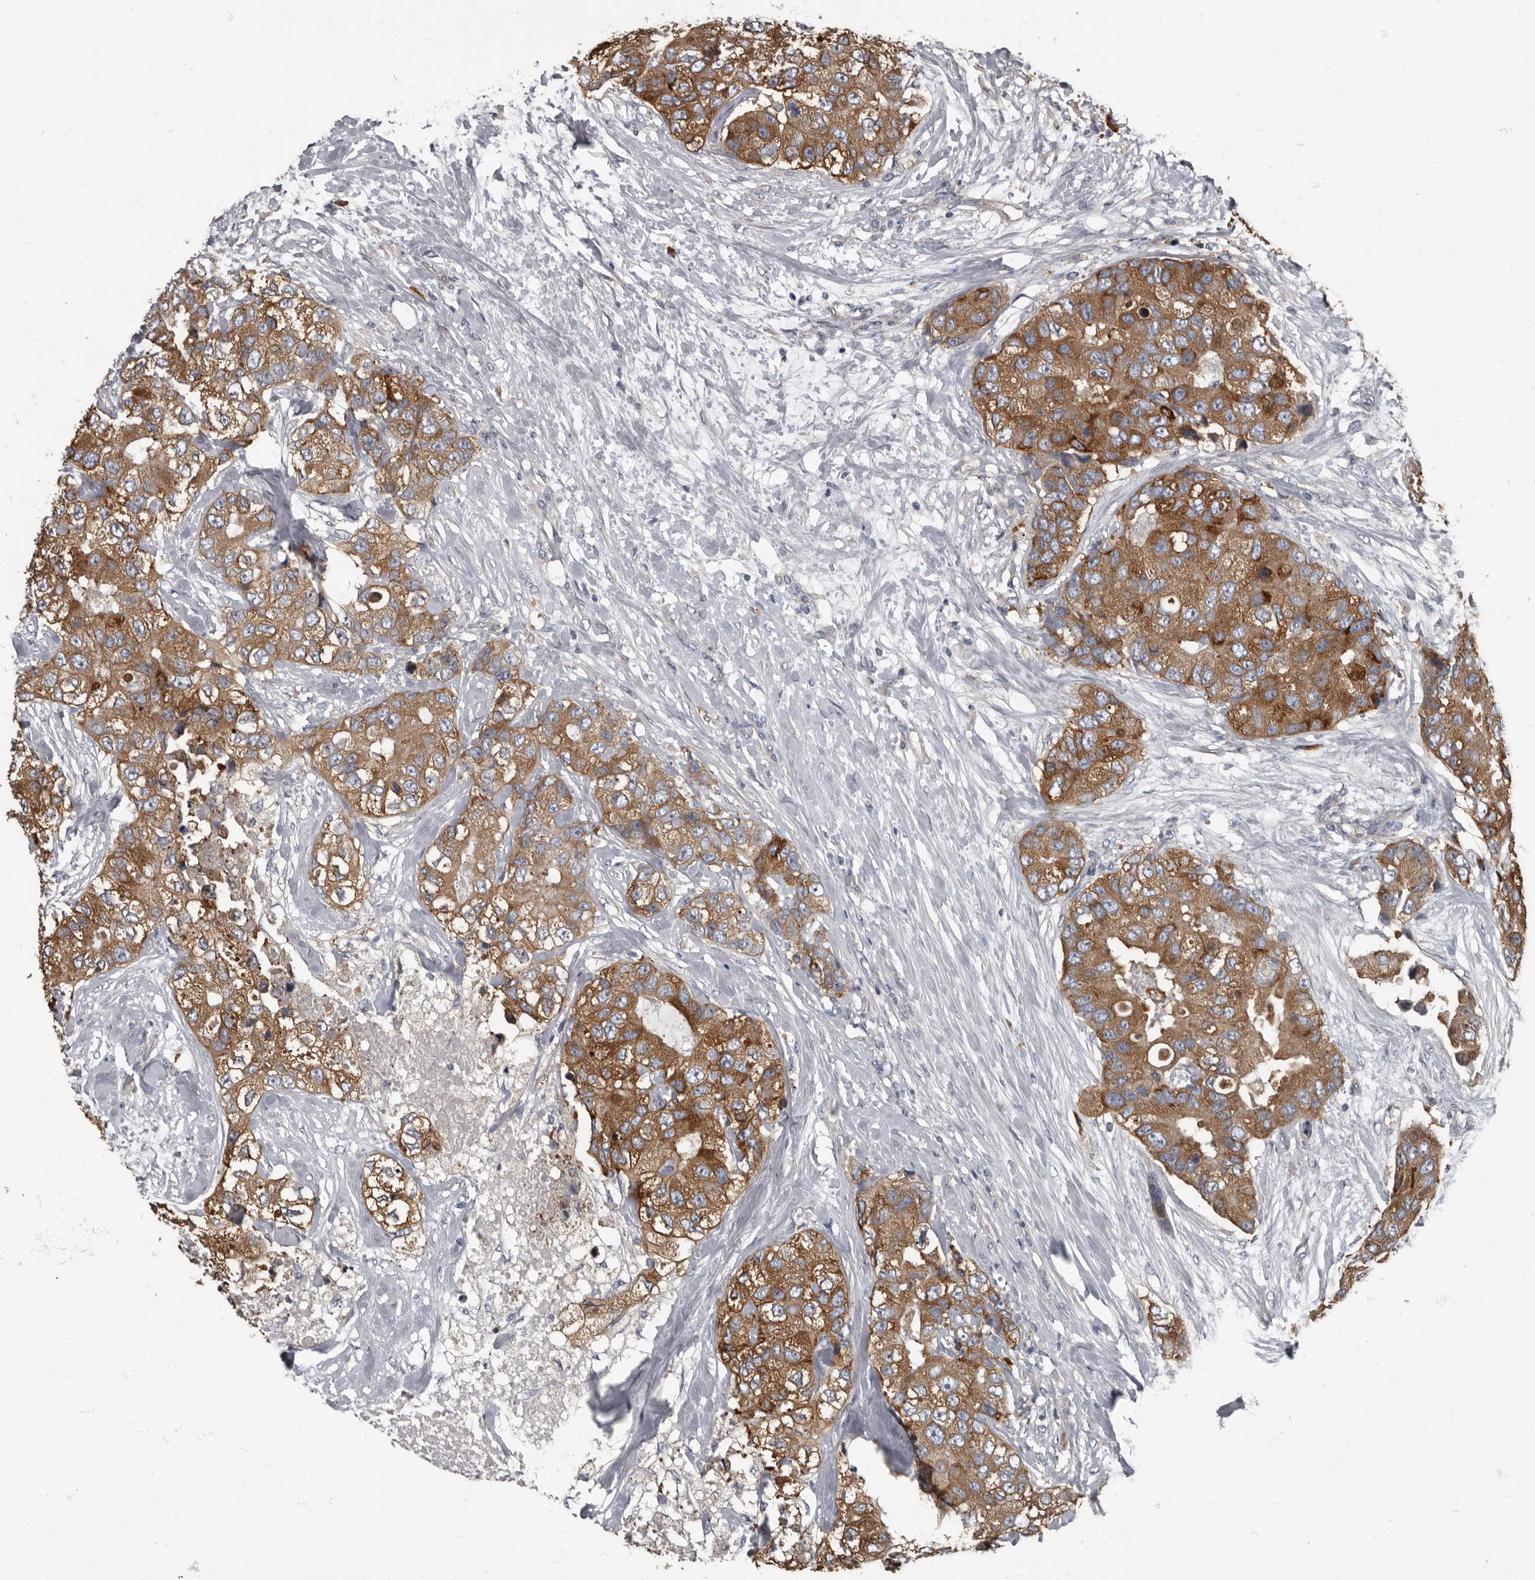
{"staining": {"intensity": "moderate", "quantity": ">75%", "location": "cytoplasmic/membranous"}, "tissue": "breast cancer", "cell_type": "Tumor cells", "image_type": "cancer", "snomed": [{"axis": "morphology", "description": "Duct carcinoma"}, {"axis": "topography", "description": "Breast"}], "caption": "Breast invasive ductal carcinoma stained with IHC demonstrates moderate cytoplasmic/membranous expression in approximately >75% of tumor cells. (DAB (3,3'-diaminobenzidine) IHC with brightfield microscopy, high magnification).", "gene": "TPD52L1", "patient": {"sex": "female", "age": 62}}